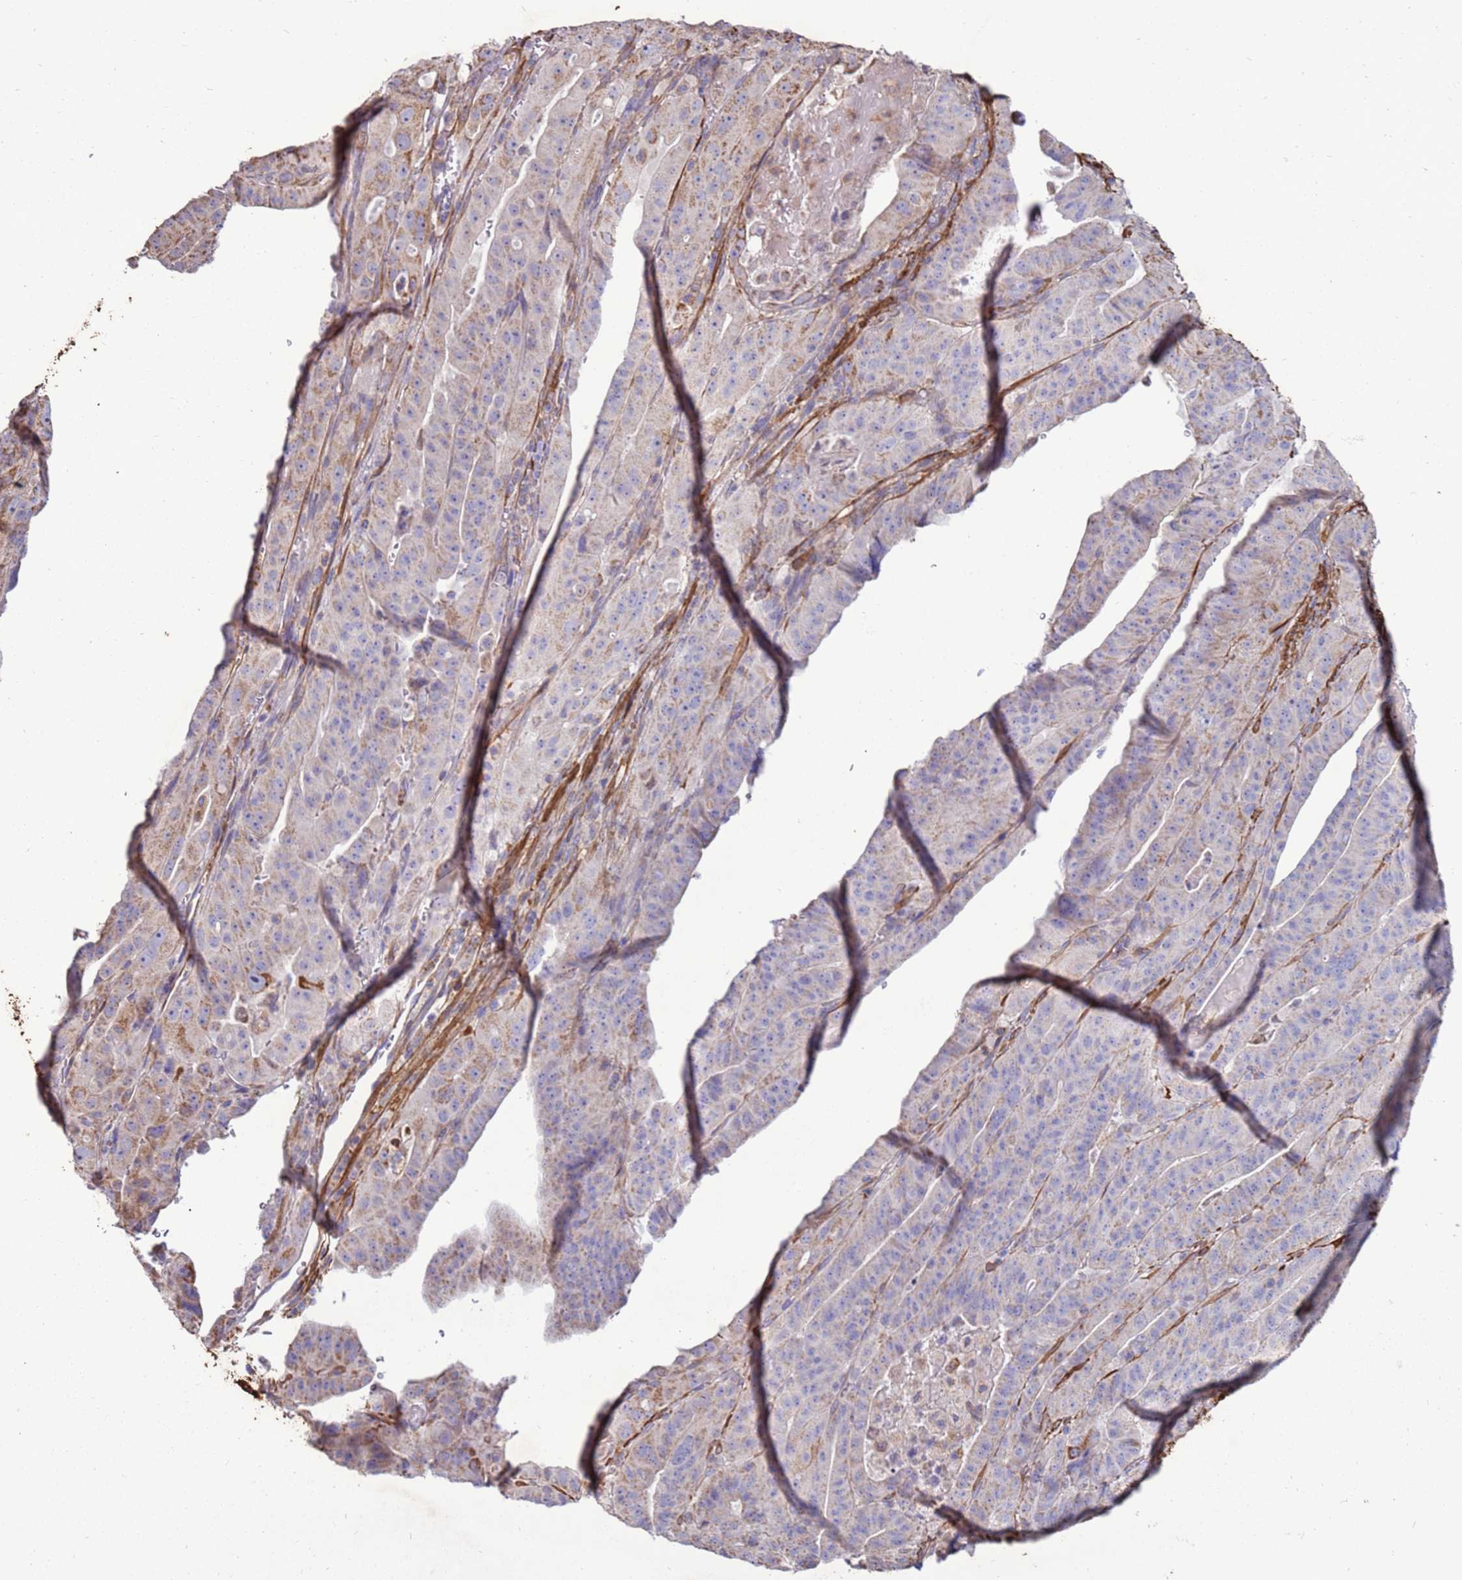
{"staining": {"intensity": "moderate", "quantity": "<25%", "location": "cytoplasmic/membranous"}, "tissue": "stomach cancer", "cell_type": "Tumor cells", "image_type": "cancer", "snomed": [{"axis": "morphology", "description": "Adenocarcinoma, NOS"}, {"axis": "topography", "description": "Stomach"}], "caption": "IHC micrograph of neoplastic tissue: stomach cancer stained using immunohistochemistry (IHC) exhibits low levels of moderate protein expression localized specifically in the cytoplasmic/membranous of tumor cells, appearing as a cytoplasmic/membranous brown color.", "gene": "DDX59", "patient": {"sex": "male", "age": 48}}